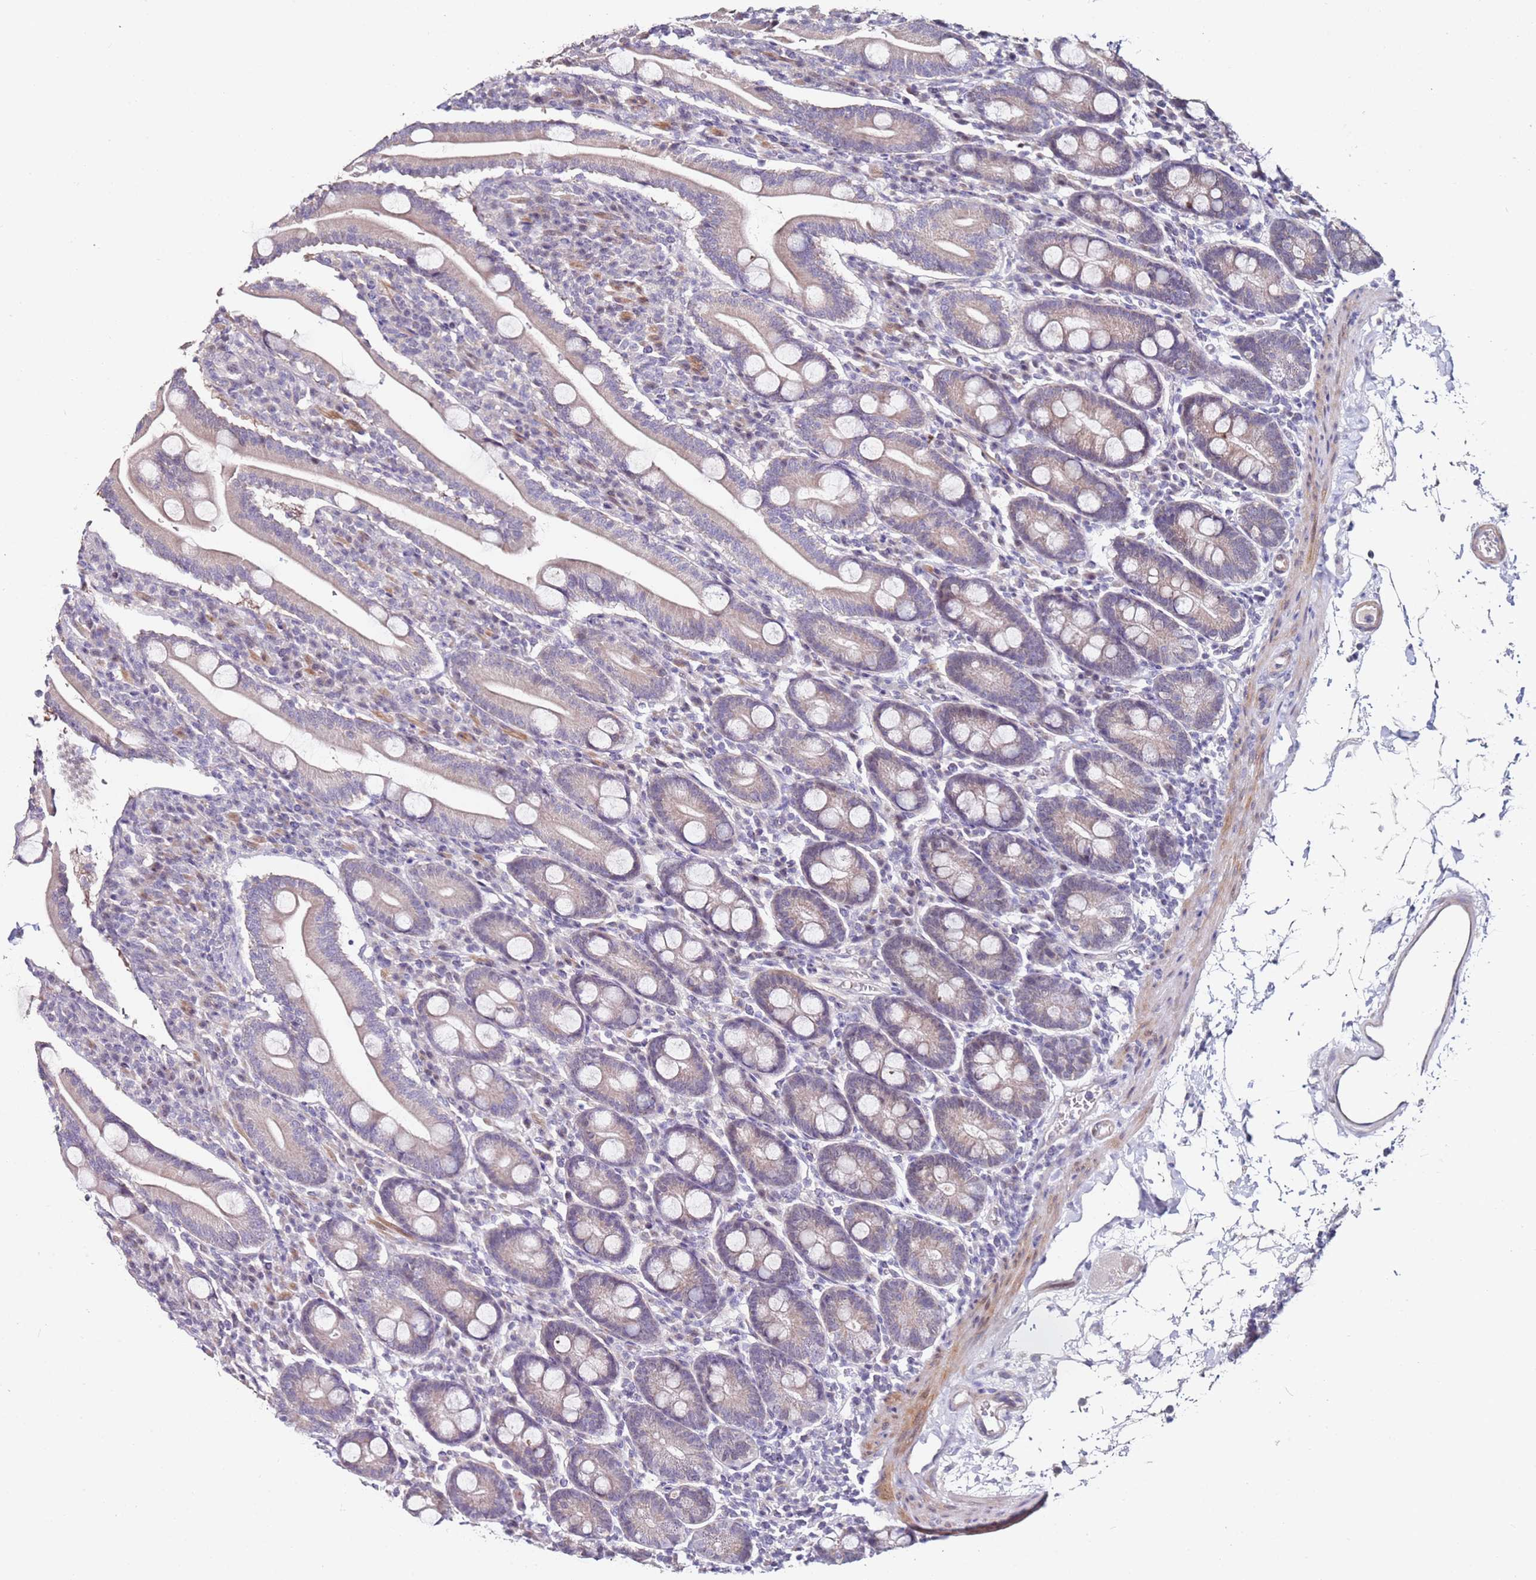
{"staining": {"intensity": "weak", "quantity": "25%-75%", "location": "cytoplasmic/membranous"}, "tissue": "duodenum", "cell_type": "Glandular cells", "image_type": "normal", "snomed": [{"axis": "morphology", "description": "Normal tissue, NOS"}, {"axis": "topography", "description": "Duodenum"}], "caption": "Immunohistochemistry micrograph of benign duodenum: duodenum stained using immunohistochemistry (IHC) displays low levels of weak protein expression localized specifically in the cytoplasmic/membranous of glandular cells, appearing as a cytoplasmic/membranous brown color.", "gene": "RARS2", "patient": {"sex": "male", "age": 35}}